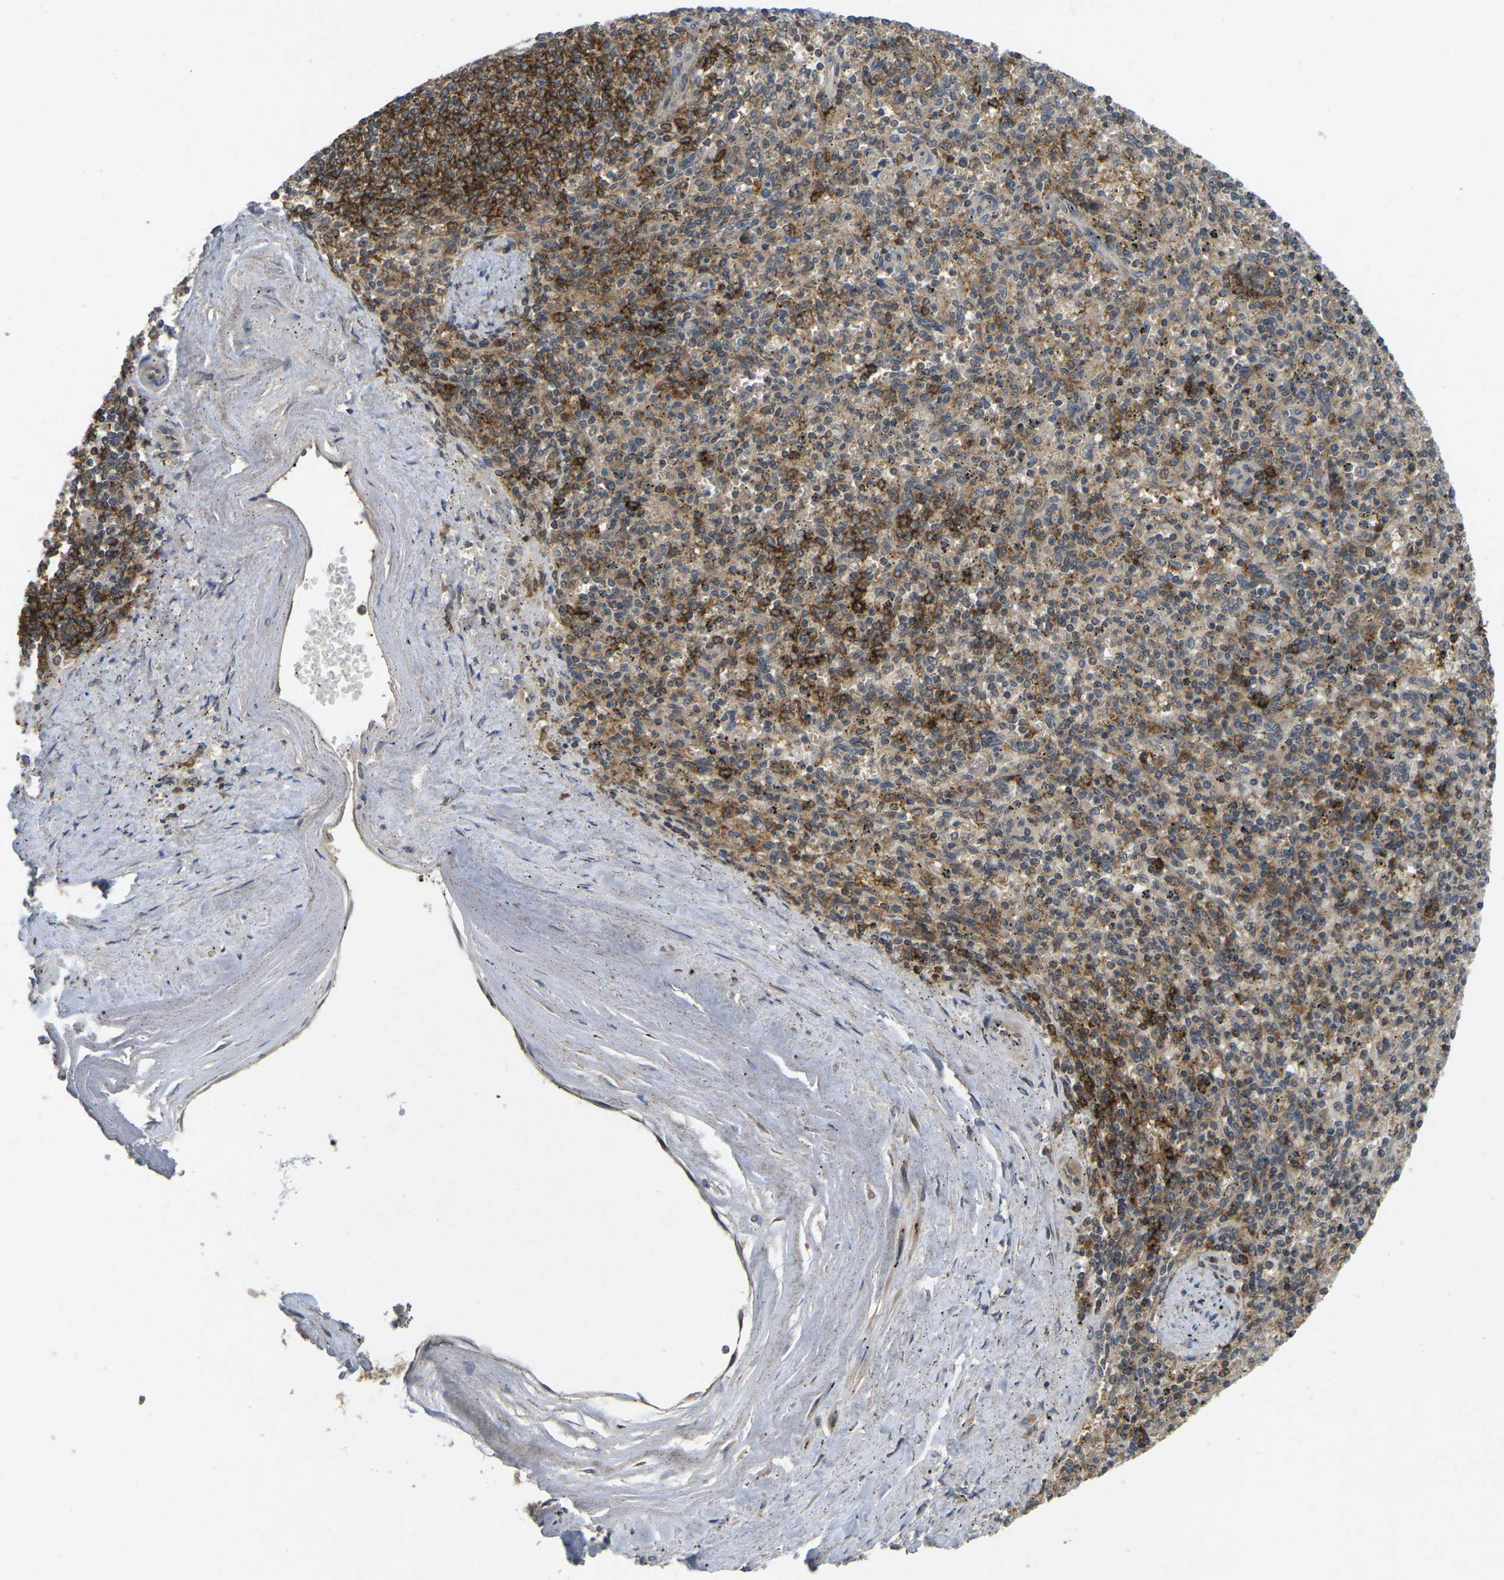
{"staining": {"intensity": "moderate", "quantity": ">75%", "location": "cytoplasmic/membranous"}, "tissue": "spleen", "cell_type": "Cells in red pulp", "image_type": "normal", "snomed": [{"axis": "morphology", "description": "Normal tissue, NOS"}, {"axis": "topography", "description": "Spleen"}], "caption": "Immunohistochemical staining of unremarkable spleen reveals moderate cytoplasmic/membranous protein positivity in approximately >75% of cells in red pulp.", "gene": "ERN1", "patient": {"sex": "male", "age": 72}}